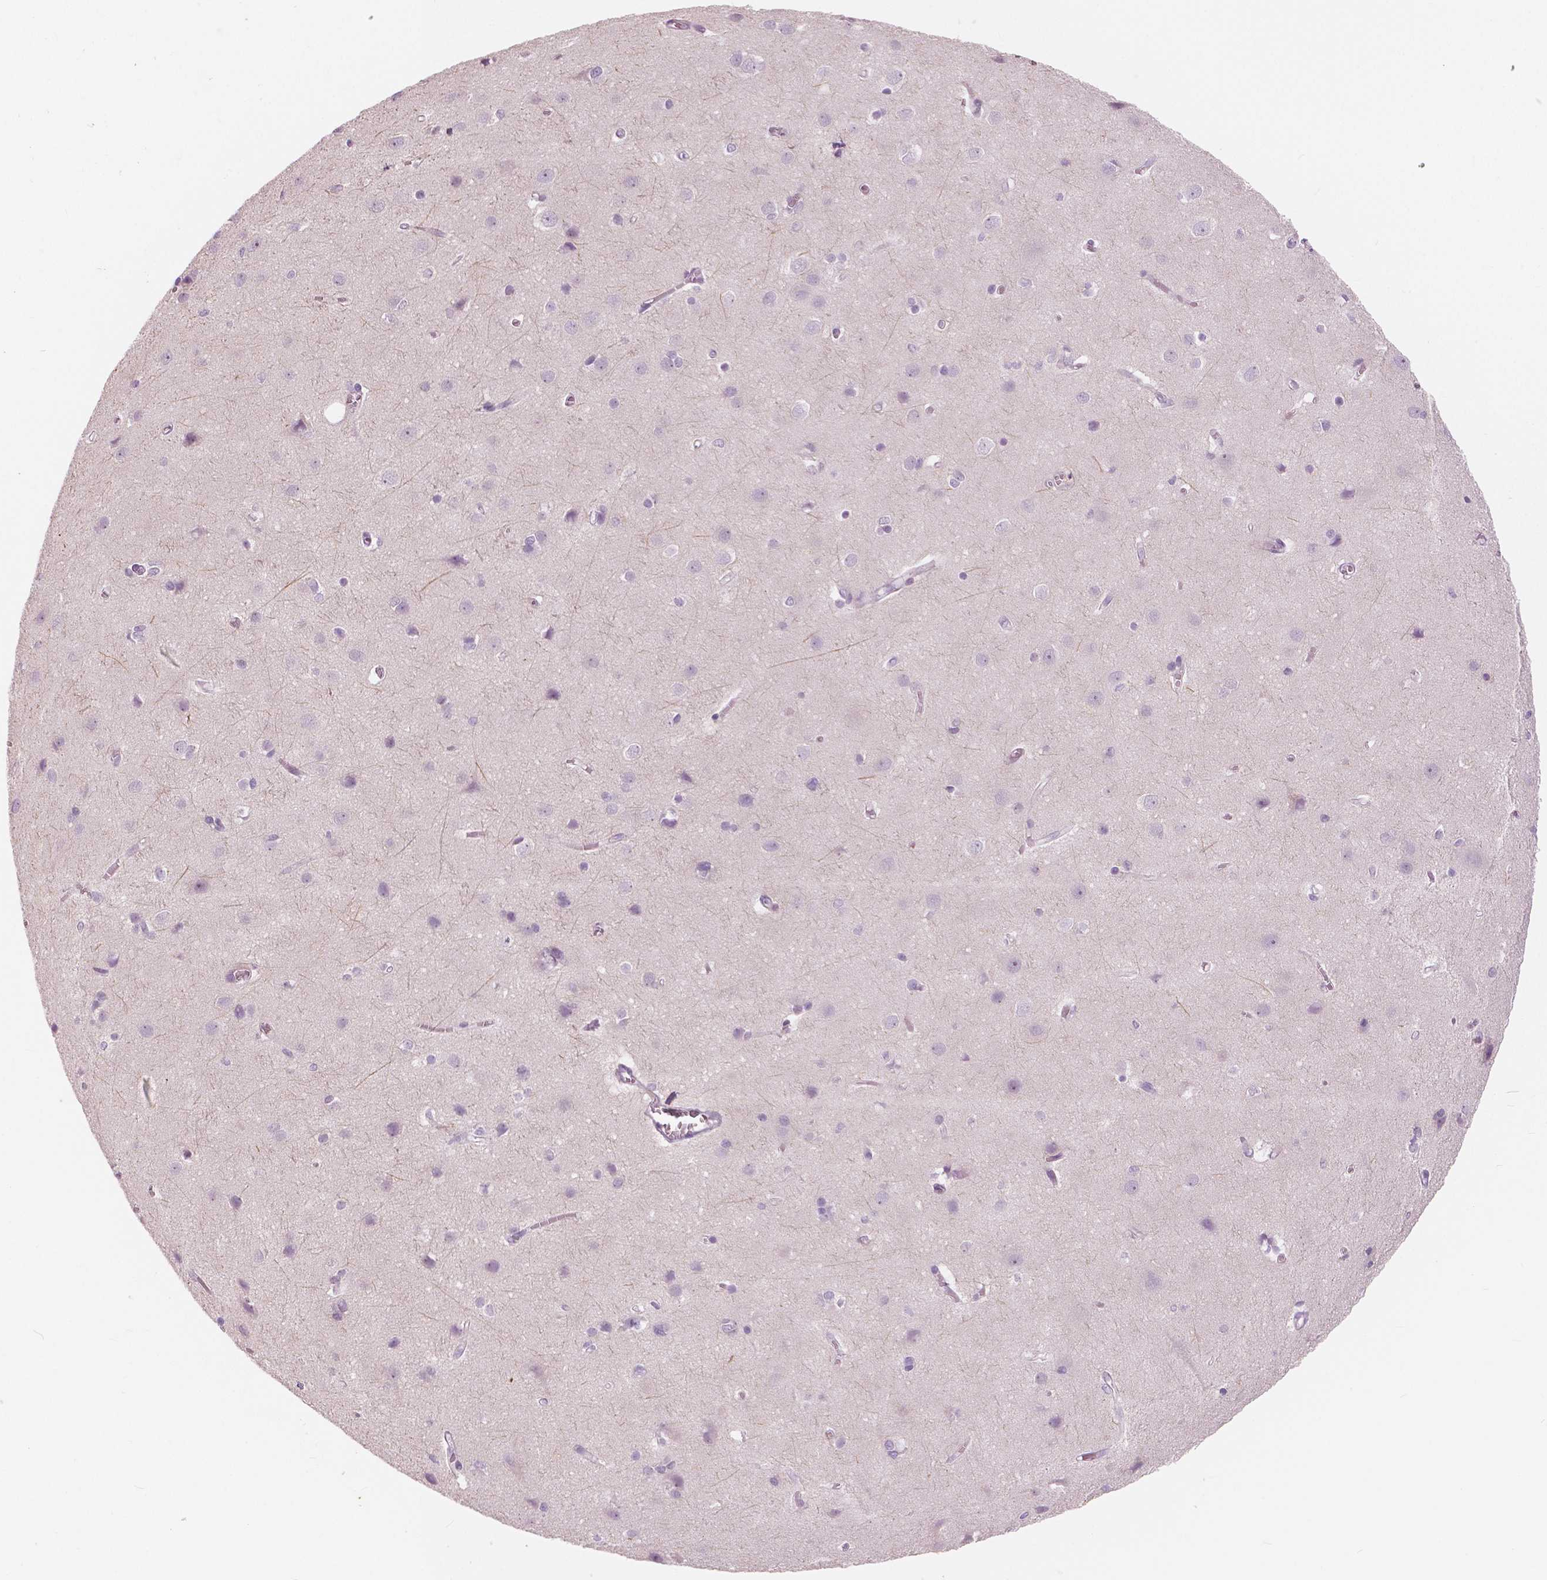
{"staining": {"intensity": "negative", "quantity": "none", "location": "none"}, "tissue": "cerebral cortex", "cell_type": "Endothelial cells", "image_type": "normal", "snomed": [{"axis": "morphology", "description": "Normal tissue, NOS"}, {"axis": "topography", "description": "Cerebral cortex"}], "caption": "There is no significant positivity in endothelial cells of cerebral cortex. The staining is performed using DAB (3,3'-diaminobenzidine) brown chromogen with nuclei counter-stained in using hematoxylin.", "gene": "A4GNT", "patient": {"sex": "male", "age": 37}}